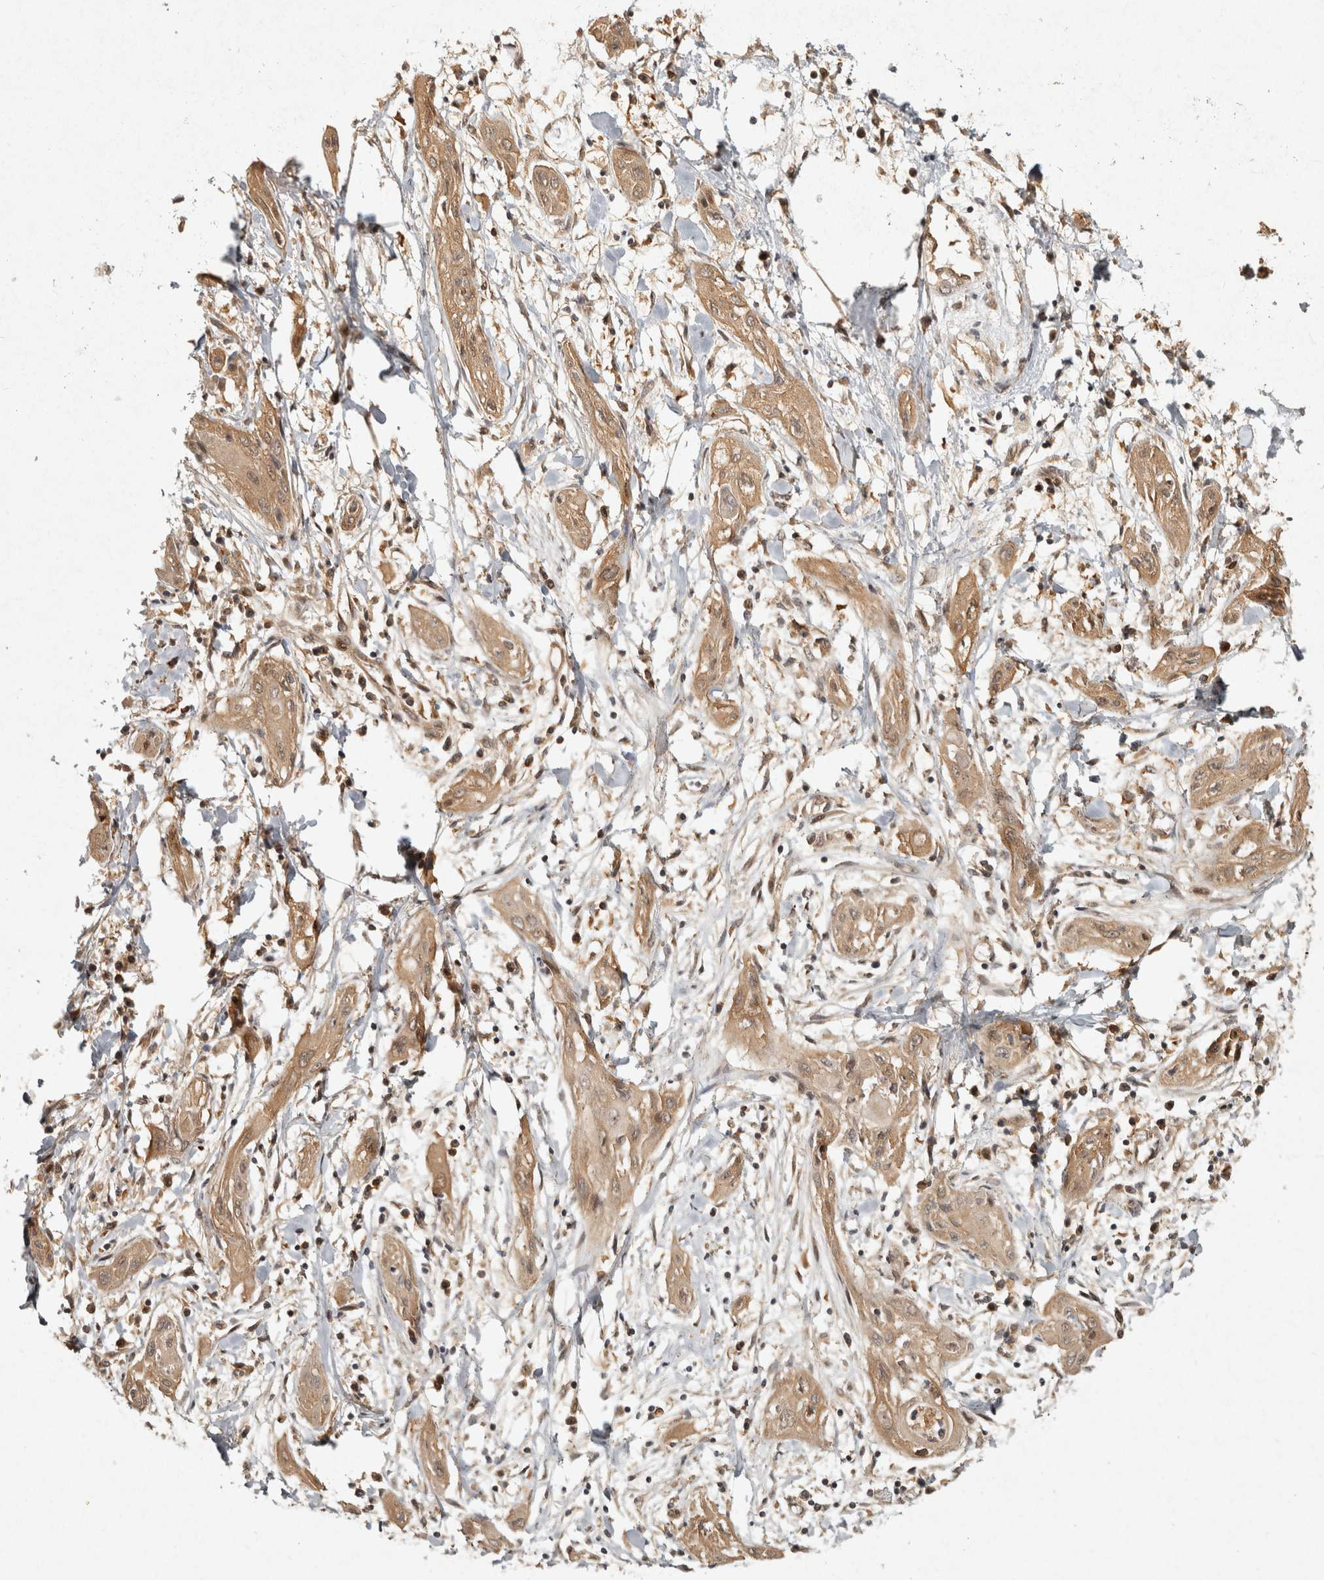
{"staining": {"intensity": "moderate", "quantity": ">75%", "location": "cytoplasmic/membranous"}, "tissue": "lung cancer", "cell_type": "Tumor cells", "image_type": "cancer", "snomed": [{"axis": "morphology", "description": "Squamous cell carcinoma, NOS"}, {"axis": "topography", "description": "Lung"}], "caption": "Human squamous cell carcinoma (lung) stained for a protein (brown) exhibits moderate cytoplasmic/membranous positive staining in approximately >75% of tumor cells.", "gene": "CAMSAP2", "patient": {"sex": "female", "age": 47}}